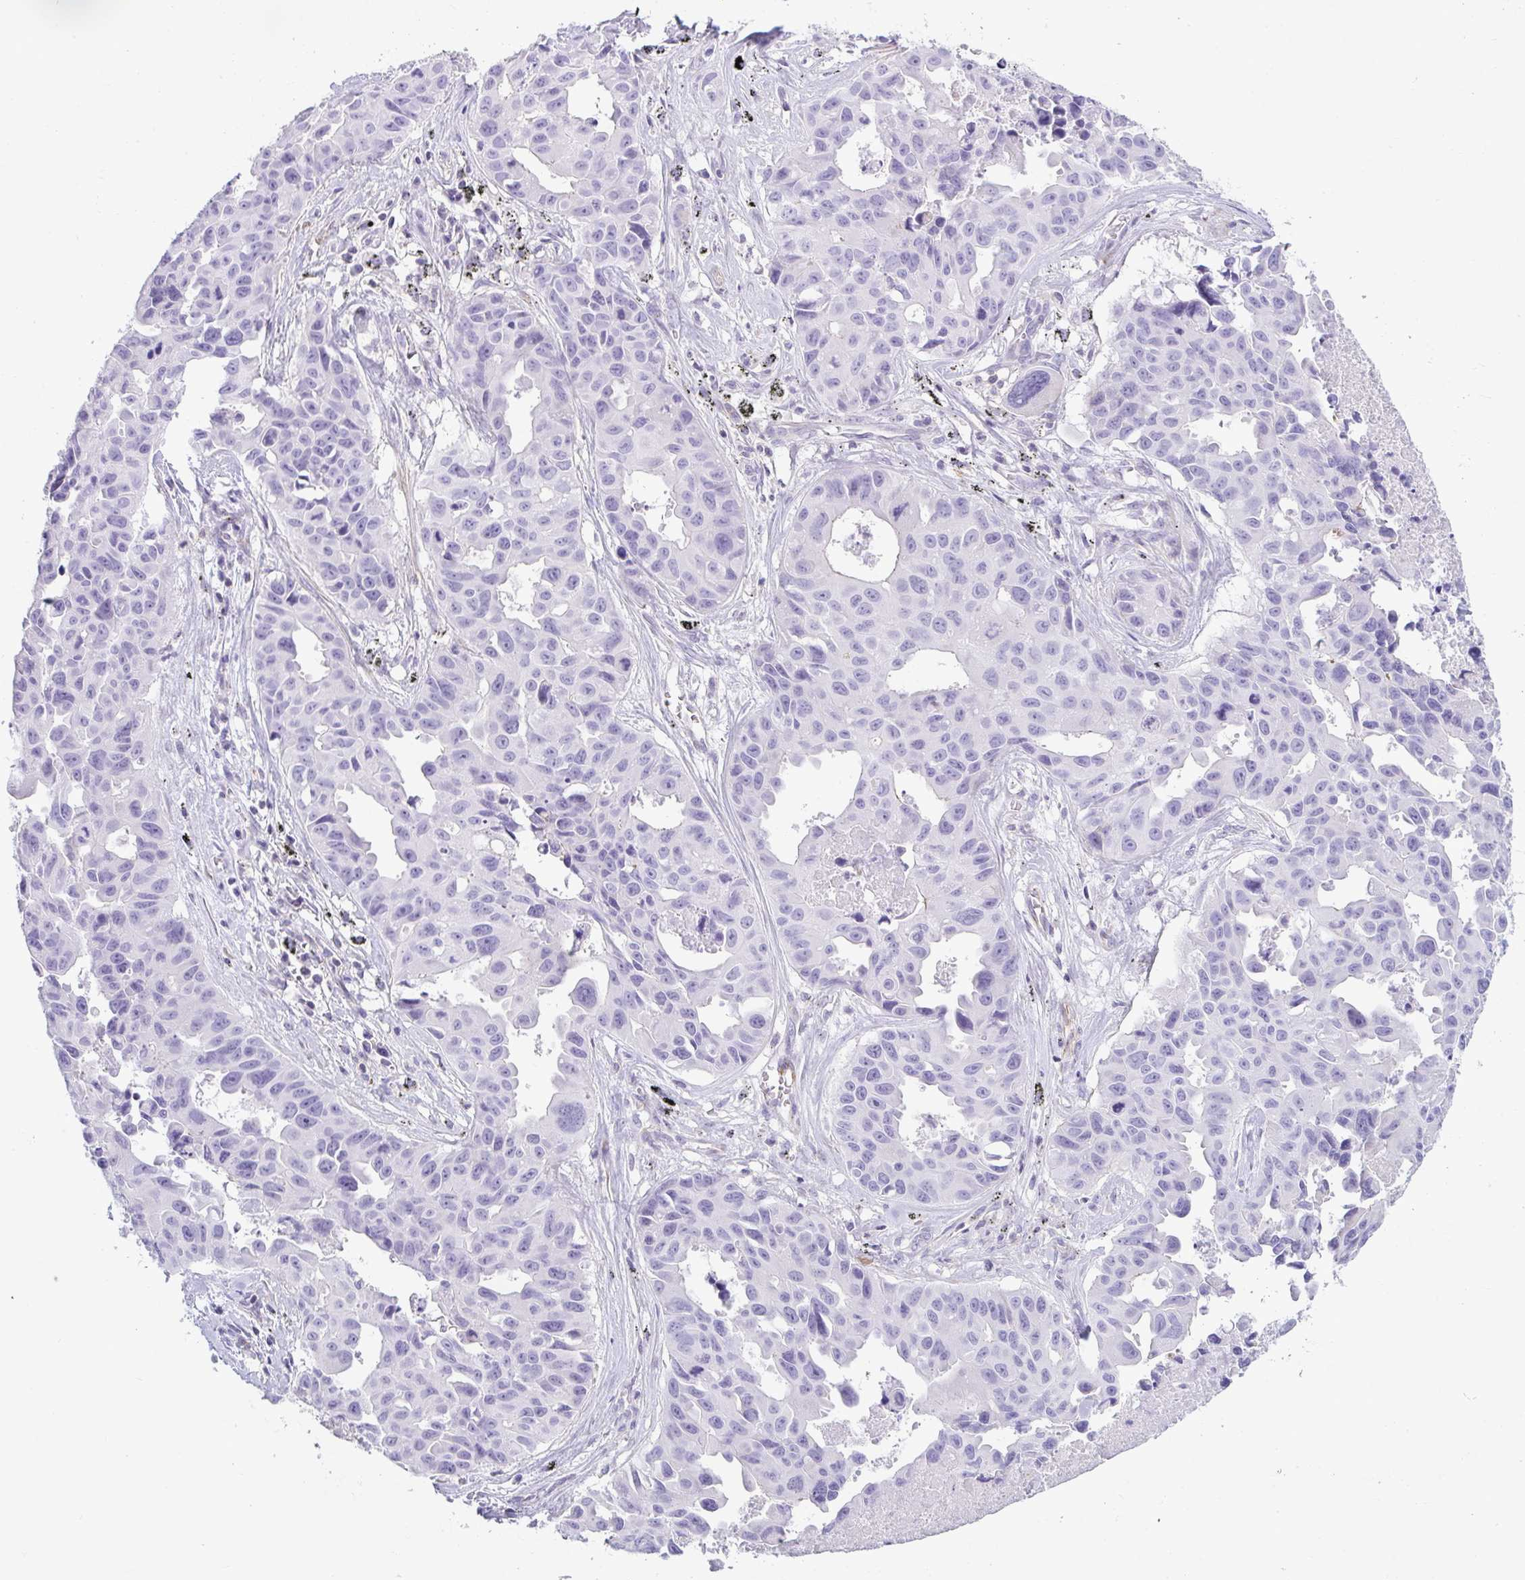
{"staining": {"intensity": "negative", "quantity": "none", "location": "none"}, "tissue": "lung cancer", "cell_type": "Tumor cells", "image_type": "cancer", "snomed": [{"axis": "morphology", "description": "Adenocarcinoma, NOS"}, {"axis": "topography", "description": "Lymph node"}, {"axis": "topography", "description": "Lung"}], "caption": "A high-resolution photomicrograph shows immunohistochemistry (IHC) staining of lung cancer (adenocarcinoma), which shows no significant positivity in tumor cells.", "gene": "CDRT15", "patient": {"sex": "male", "age": 64}}